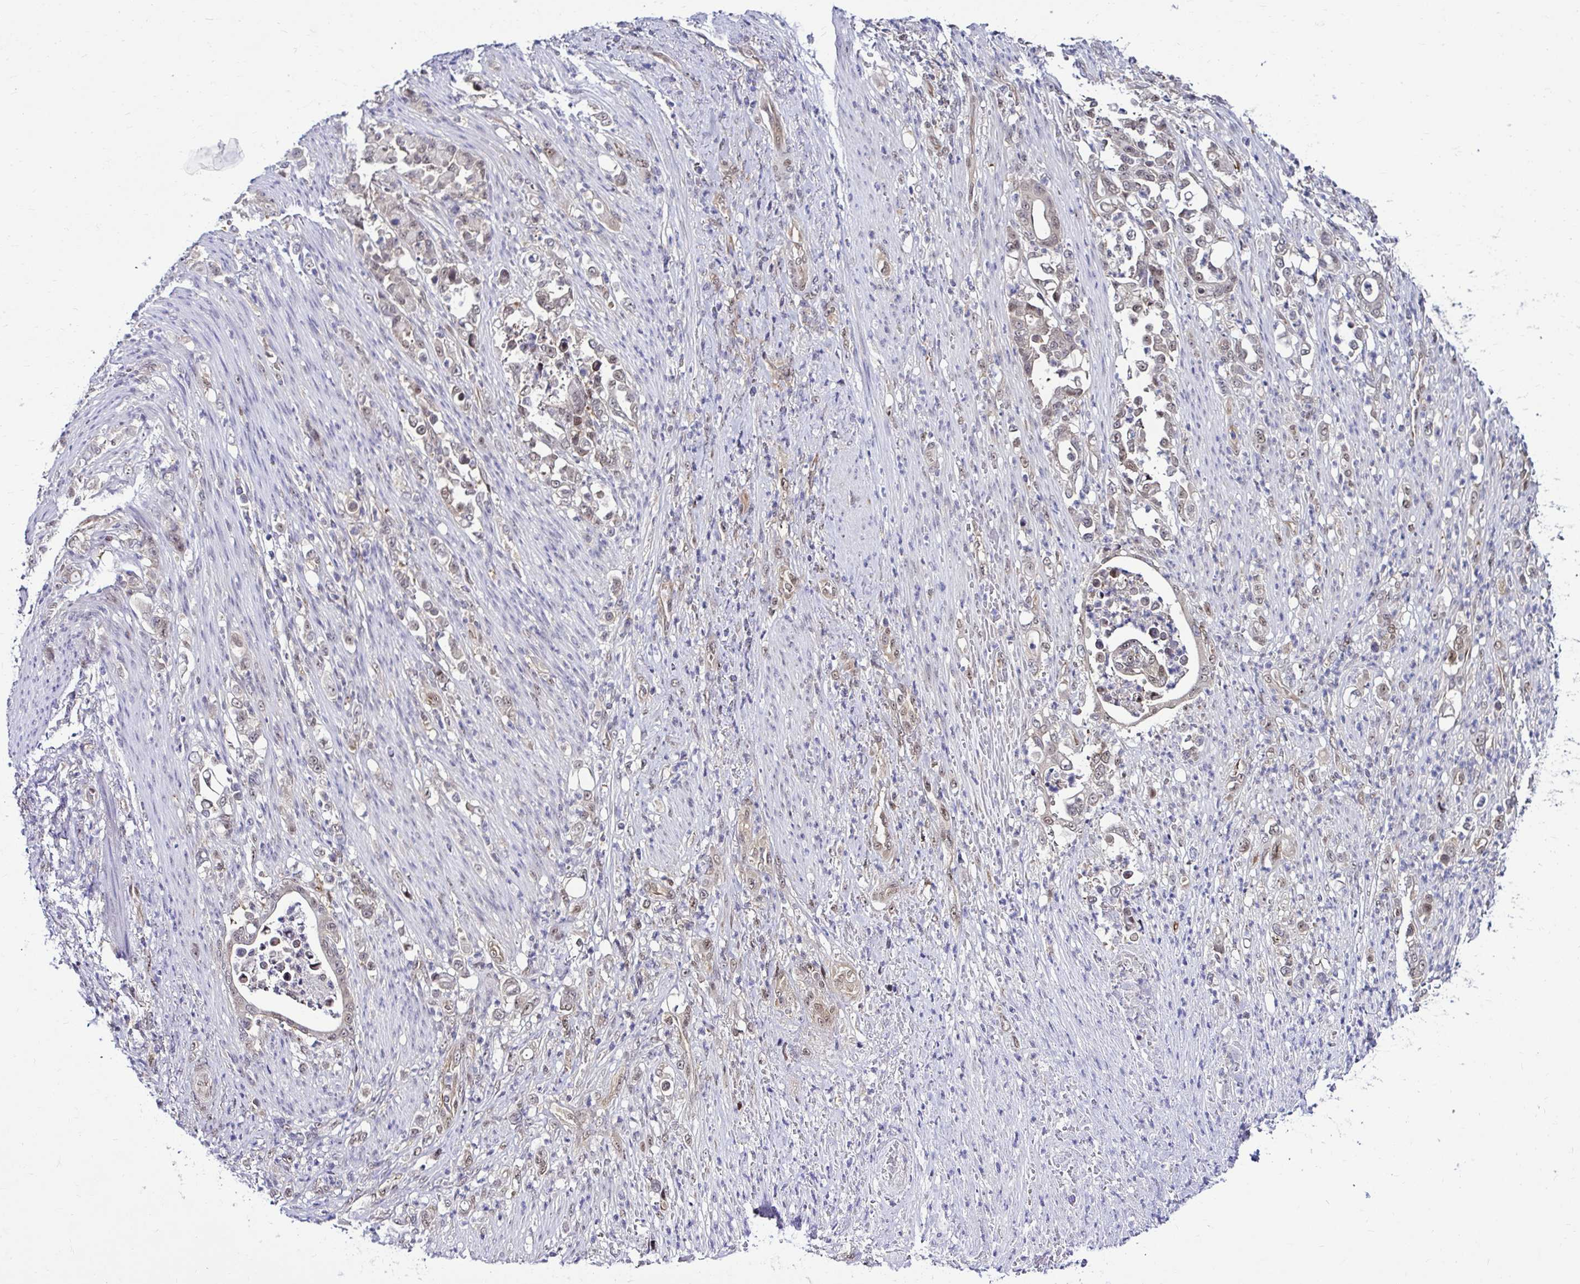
{"staining": {"intensity": "weak", "quantity": "25%-75%", "location": "nuclear"}, "tissue": "stomach cancer", "cell_type": "Tumor cells", "image_type": "cancer", "snomed": [{"axis": "morphology", "description": "Normal tissue, NOS"}, {"axis": "morphology", "description": "Adenocarcinoma, NOS"}, {"axis": "topography", "description": "Stomach"}], "caption": "IHC of stomach adenocarcinoma demonstrates low levels of weak nuclear expression in approximately 25%-75% of tumor cells.", "gene": "PSMD3", "patient": {"sex": "female", "age": 79}}